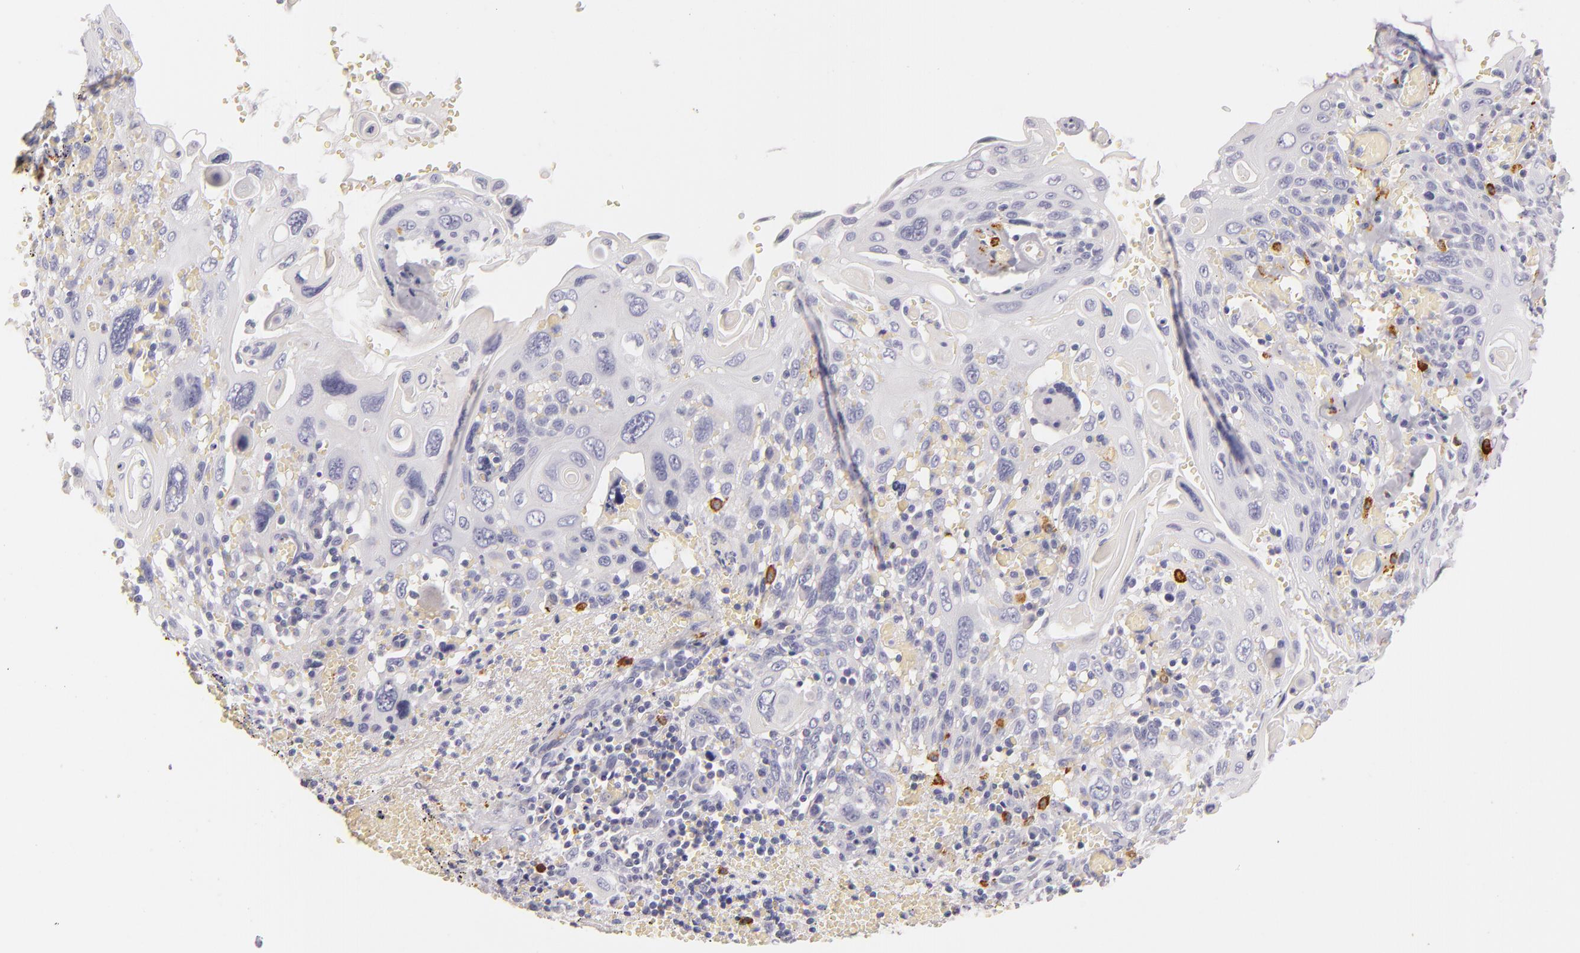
{"staining": {"intensity": "negative", "quantity": "none", "location": "none"}, "tissue": "cervical cancer", "cell_type": "Tumor cells", "image_type": "cancer", "snomed": [{"axis": "morphology", "description": "Squamous cell carcinoma, NOS"}, {"axis": "topography", "description": "Cervix"}], "caption": "Immunohistochemistry micrograph of cervical cancer stained for a protein (brown), which reveals no expression in tumor cells.", "gene": "TPSD1", "patient": {"sex": "female", "age": 54}}